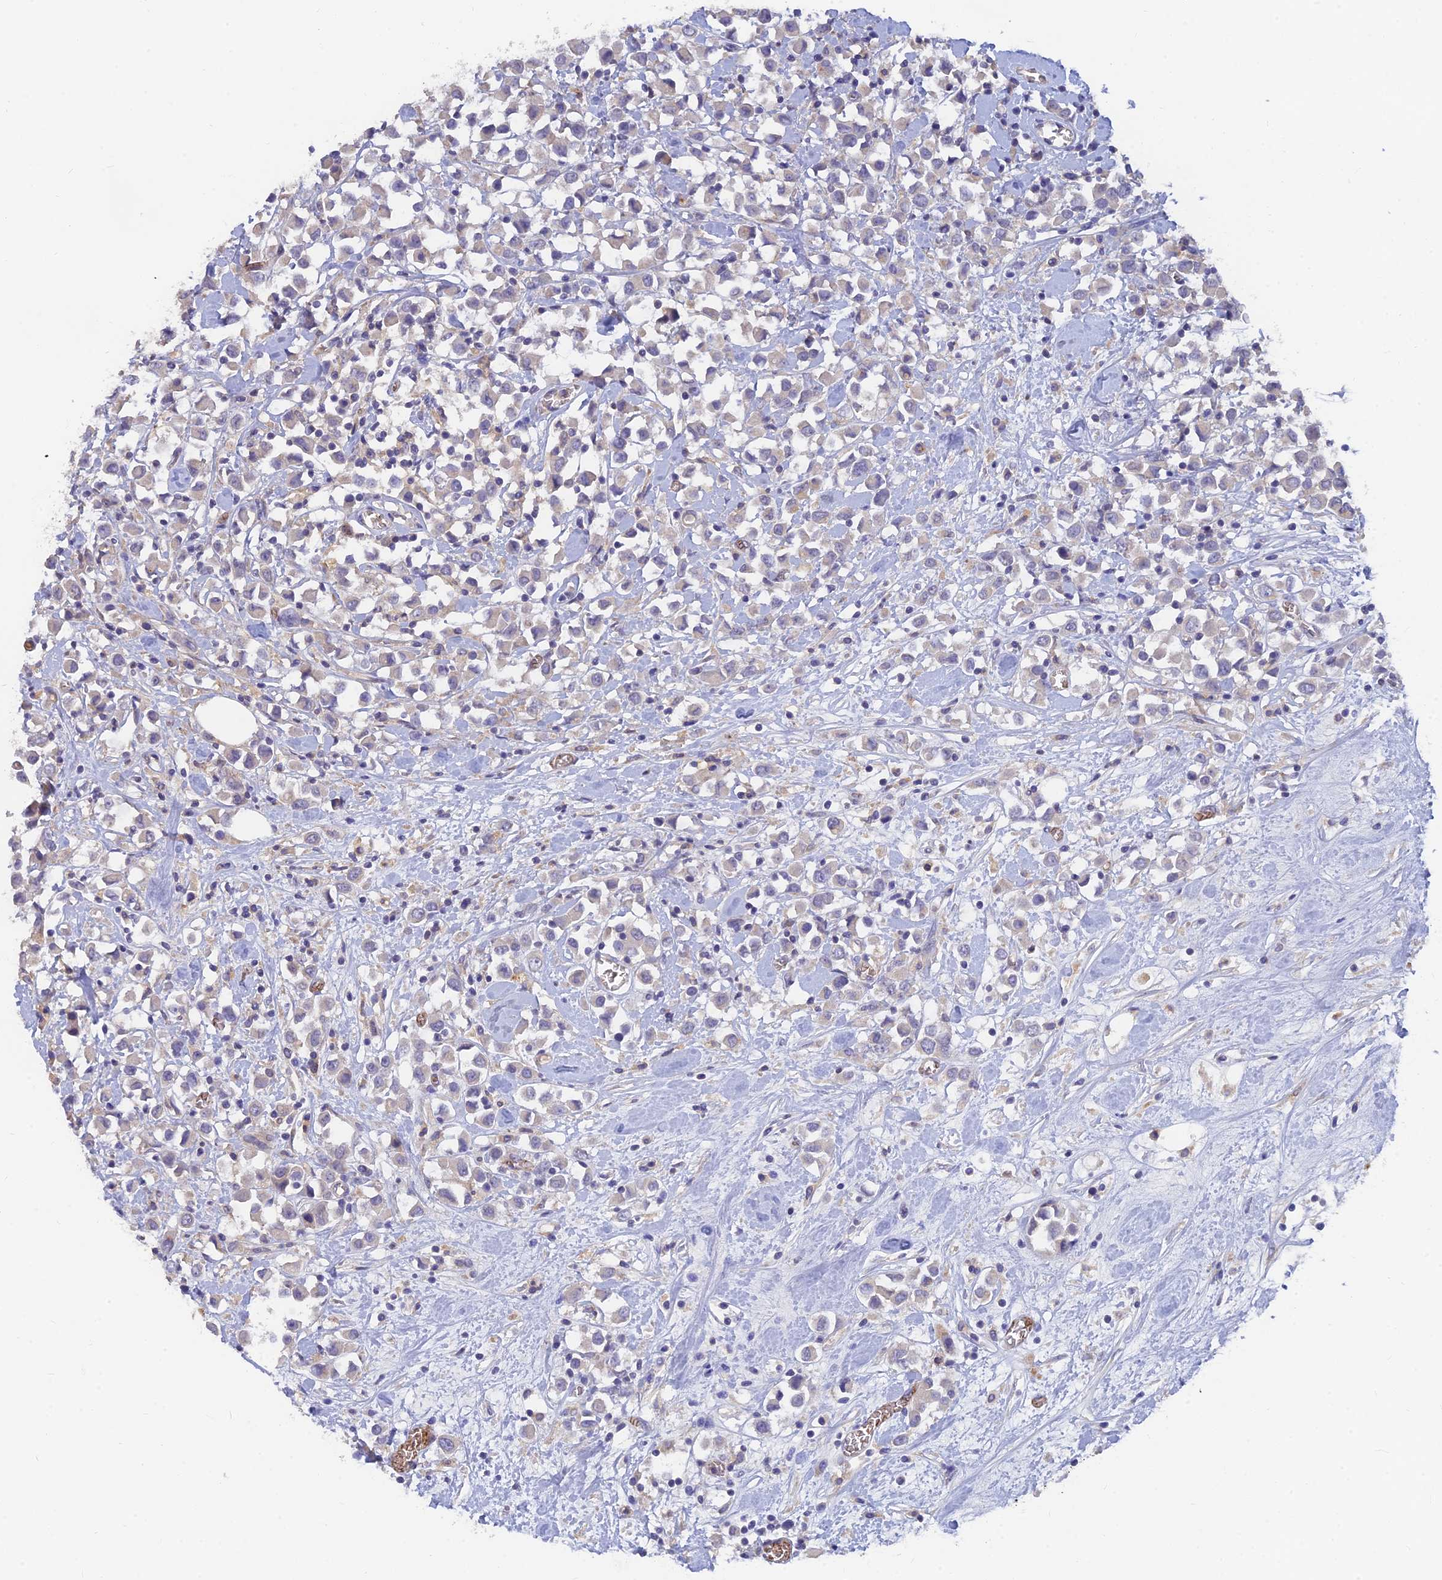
{"staining": {"intensity": "negative", "quantity": "none", "location": "none"}, "tissue": "breast cancer", "cell_type": "Tumor cells", "image_type": "cancer", "snomed": [{"axis": "morphology", "description": "Duct carcinoma"}, {"axis": "topography", "description": "Breast"}], "caption": "DAB (3,3'-diaminobenzidine) immunohistochemical staining of infiltrating ductal carcinoma (breast) displays no significant expression in tumor cells. (DAB (3,3'-diaminobenzidine) IHC with hematoxylin counter stain).", "gene": "ARRDC1", "patient": {"sex": "female", "age": 61}}